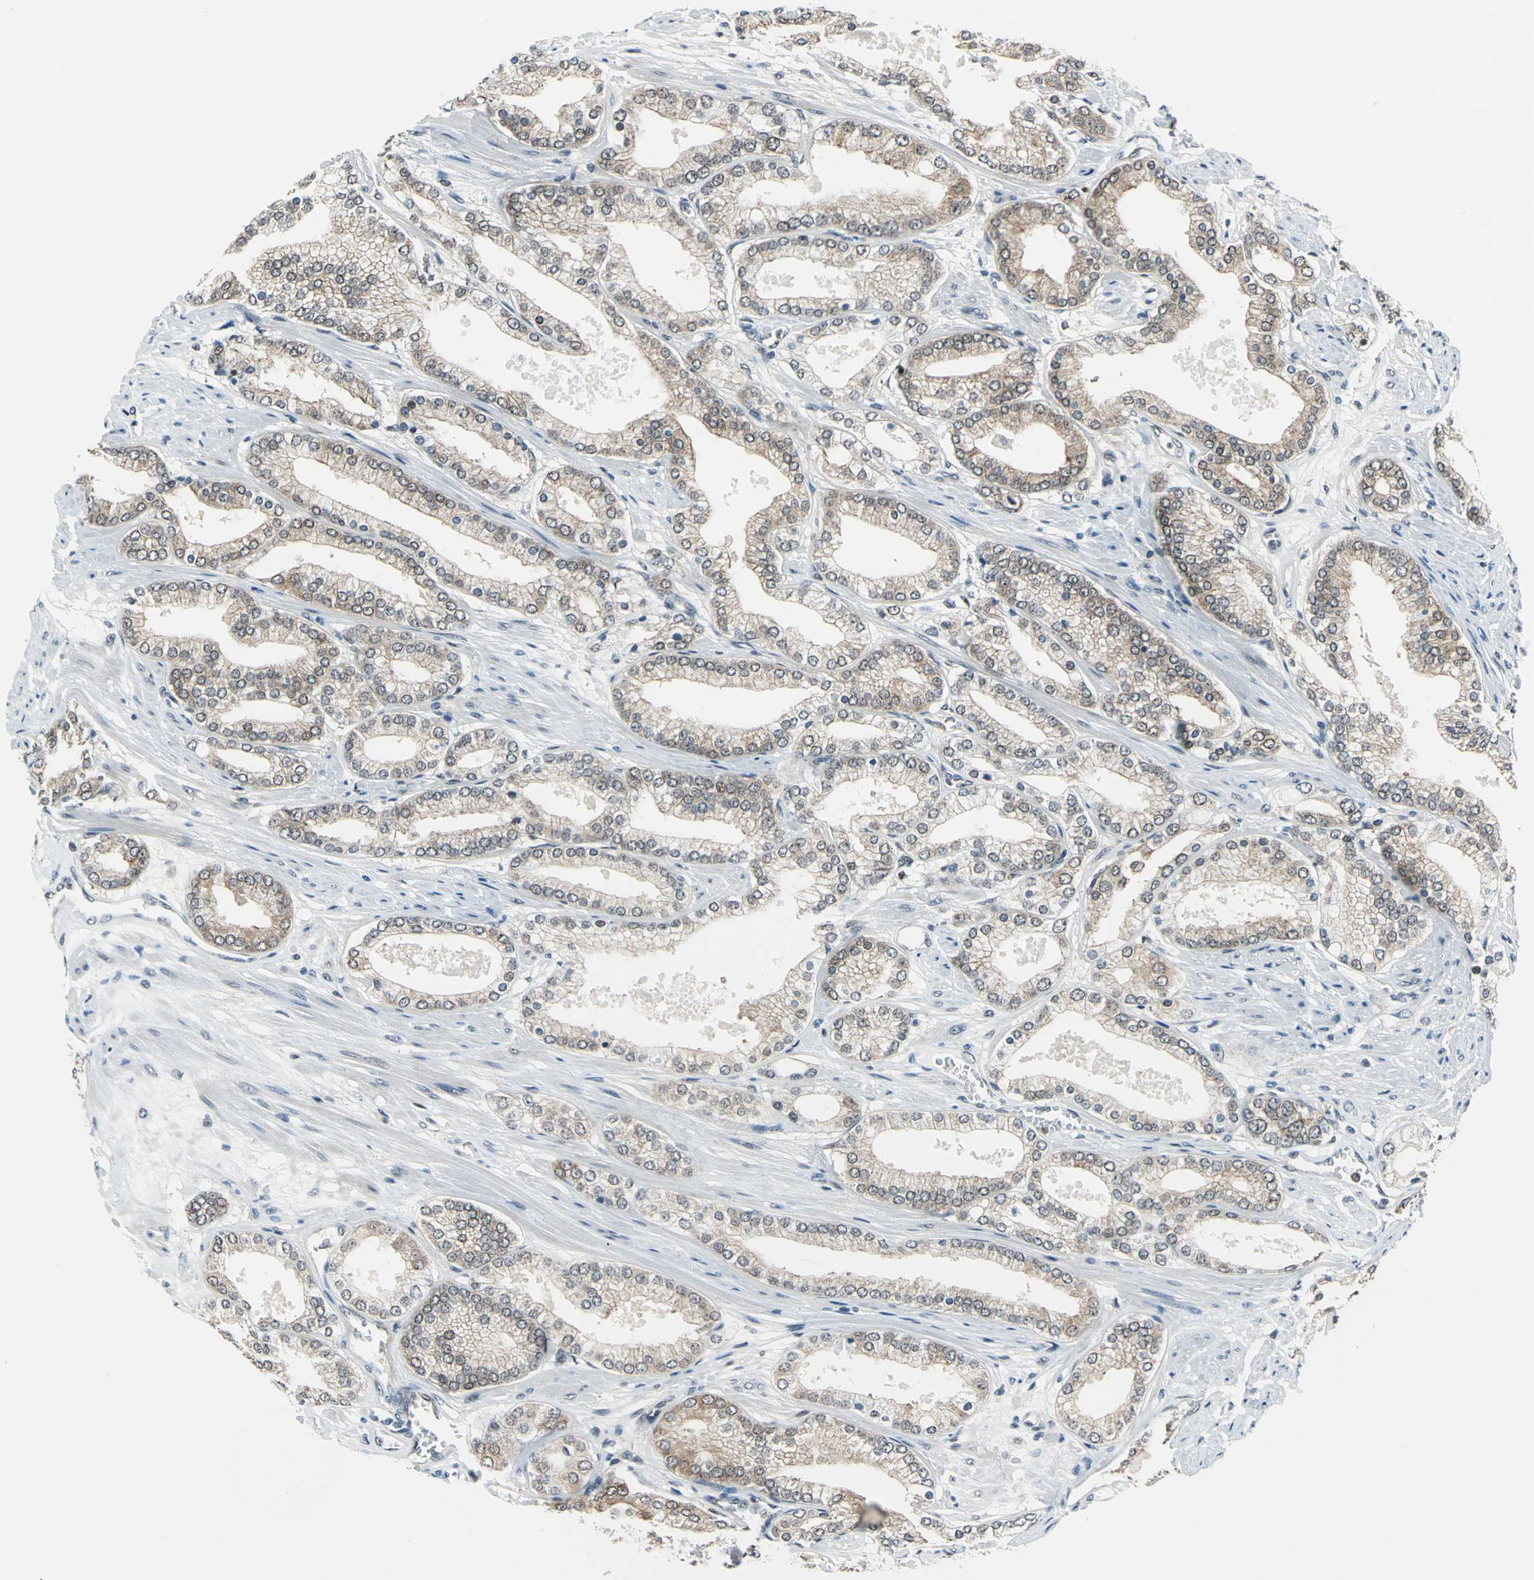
{"staining": {"intensity": "weak", "quantity": "25%-75%", "location": "cytoplasmic/membranous"}, "tissue": "prostate cancer", "cell_type": "Tumor cells", "image_type": "cancer", "snomed": [{"axis": "morphology", "description": "Adenocarcinoma, High grade"}, {"axis": "topography", "description": "Prostate"}], "caption": "There is low levels of weak cytoplasmic/membranous positivity in tumor cells of prostate adenocarcinoma (high-grade), as demonstrated by immunohistochemical staining (brown color).", "gene": "POLR3K", "patient": {"sex": "male", "age": 61}}